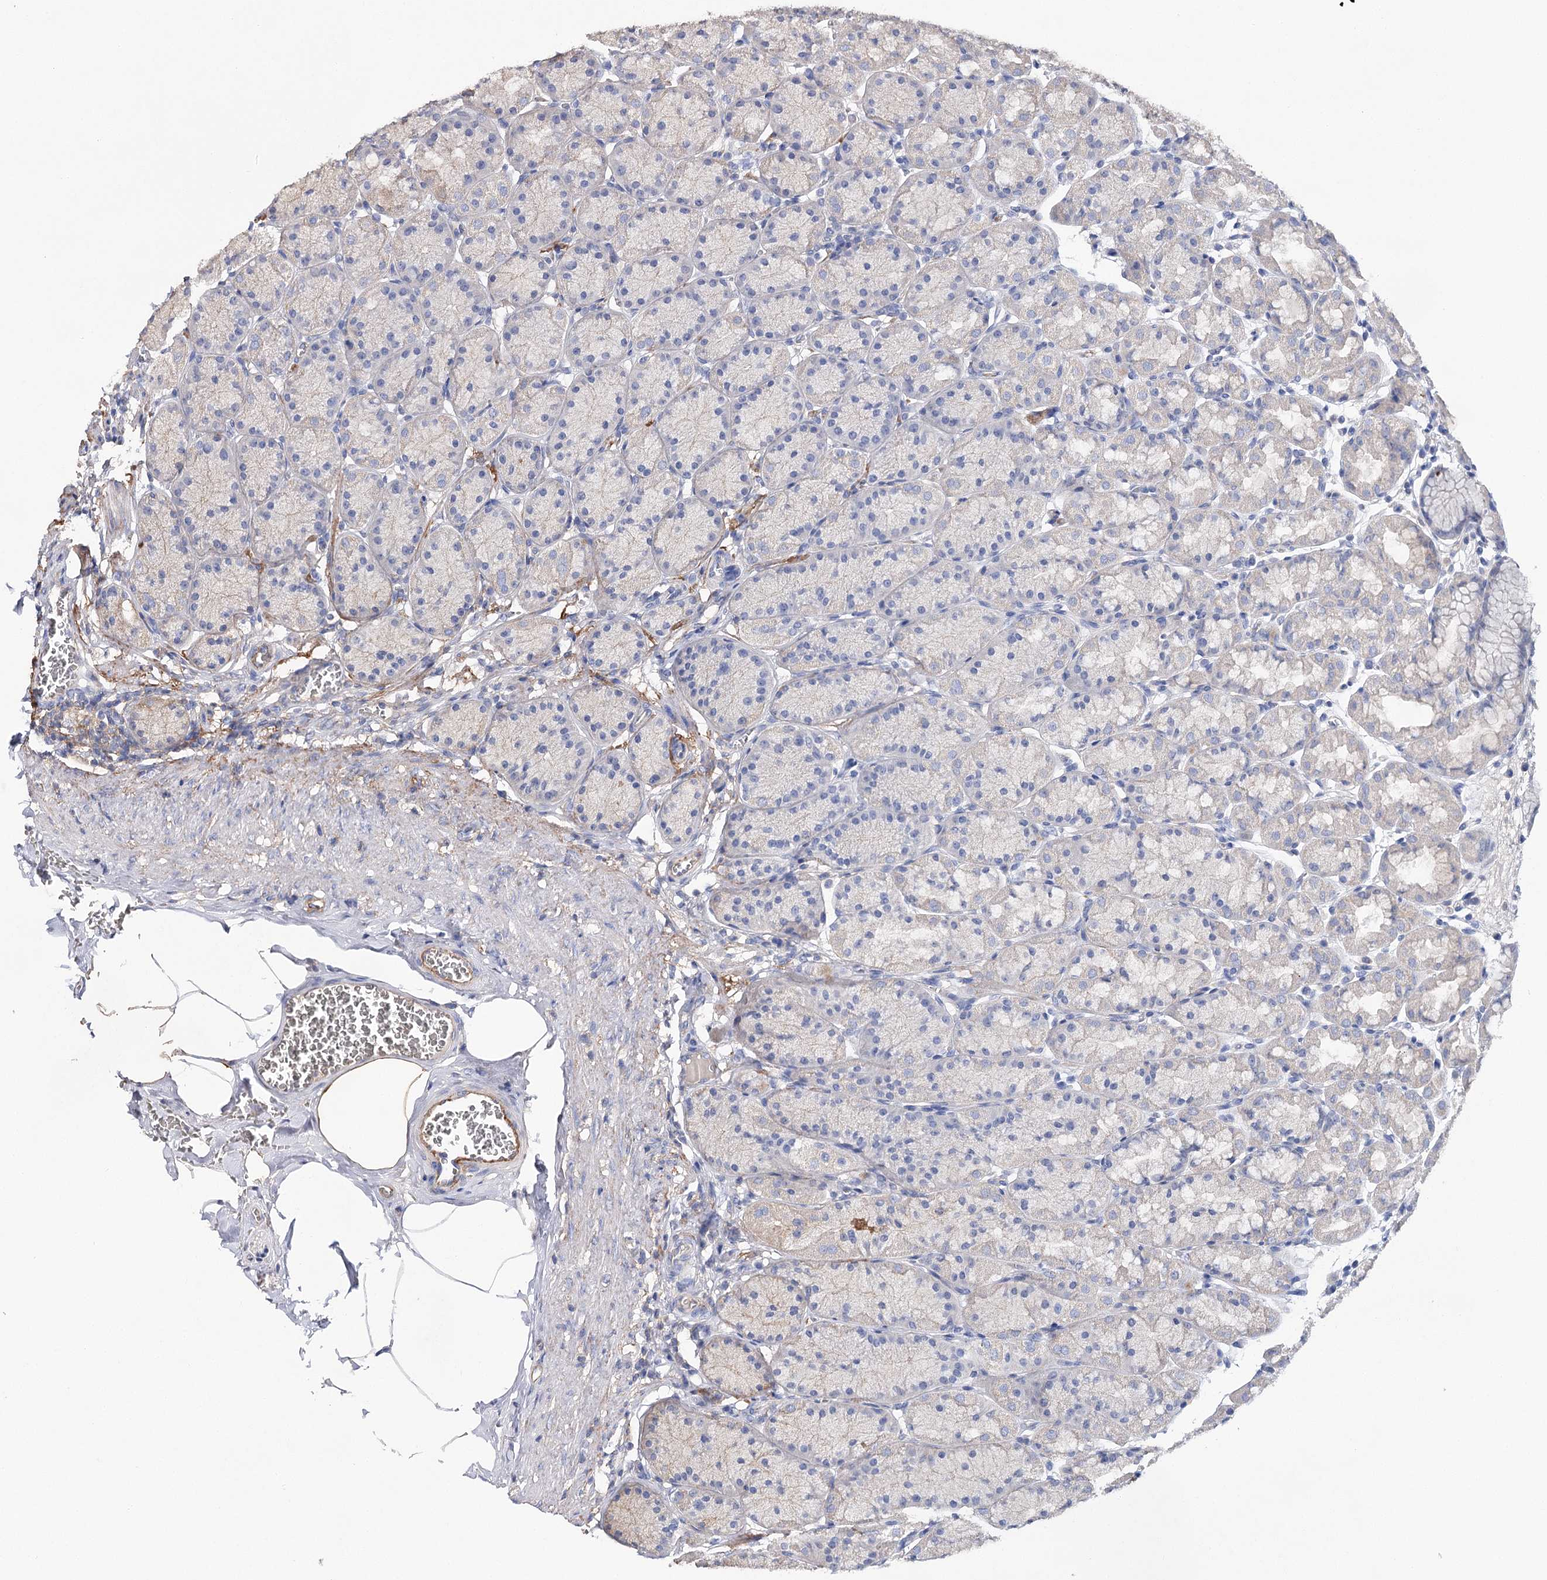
{"staining": {"intensity": "negative", "quantity": "none", "location": "none"}, "tissue": "stomach", "cell_type": "Glandular cells", "image_type": "normal", "snomed": [{"axis": "morphology", "description": "Normal tissue, NOS"}, {"axis": "topography", "description": "Stomach"}], "caption": "Immunohistochemical staining of normal stomach shows no significant staining in glandular cells.", "gene": "EPYC", "patient": {"sex": "male", "age": 42}}